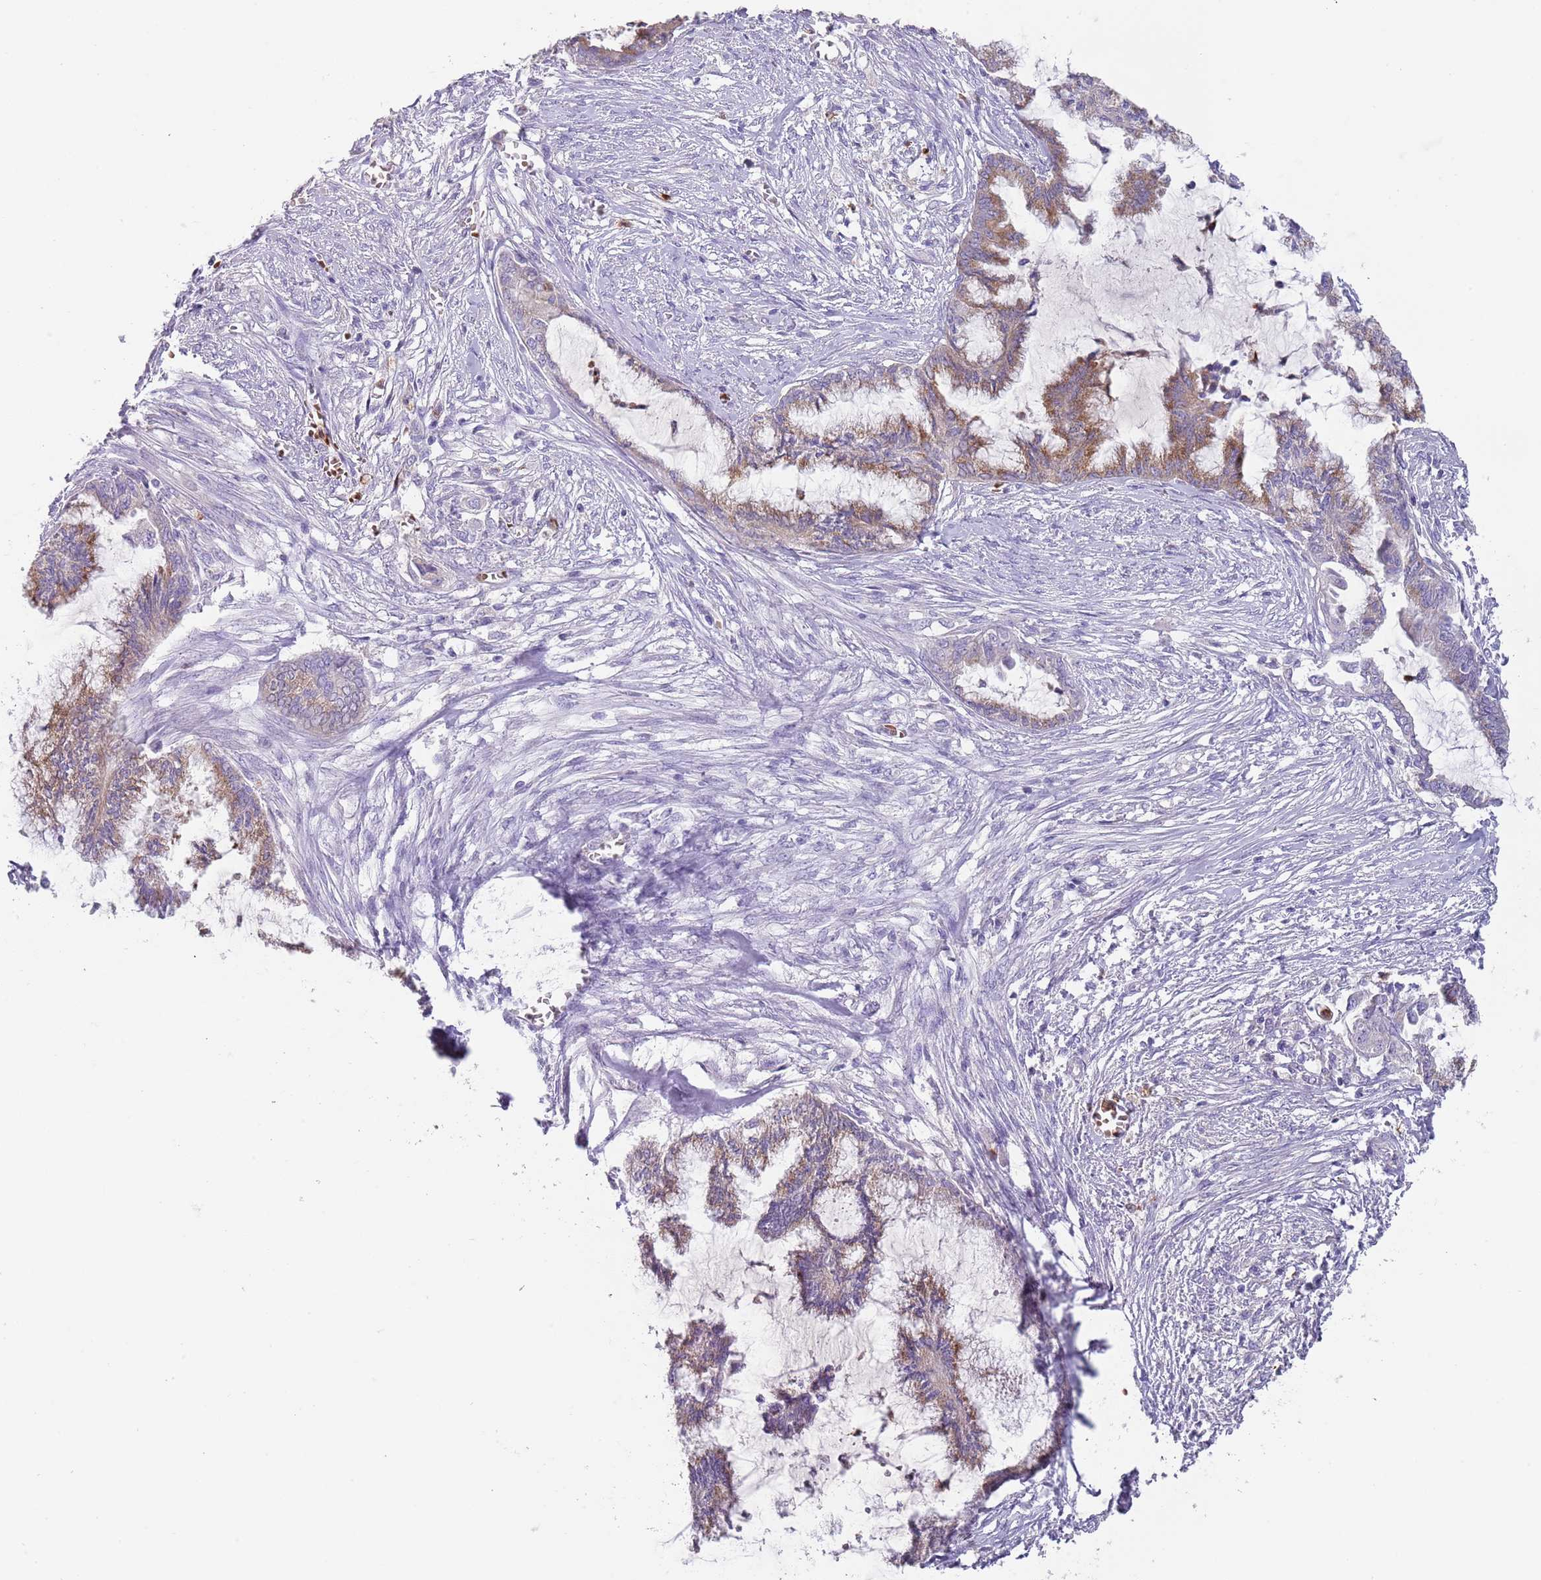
{"staining": {"intensity": "moderate", "quantity": "25%-75%", "location": "cytoplasmic/membranous"}, "tissue": "endometrial cancer", "cell_type": "Tumor cells", "image_type": "cancer", "snomed": [{"axis": "morphology", "description": "Adenocarcinoma, NOS"}, {"axis": "topography", "description": "Endometrium"}], "caption": "Protein staining shows moderate cytoplasmic/membranous expression in approximately 25%-75% of tumor cells in endometrial adenocarcinoma.", "gene": "TMEM251", "patient": {"sex": "female", "age": 86}}